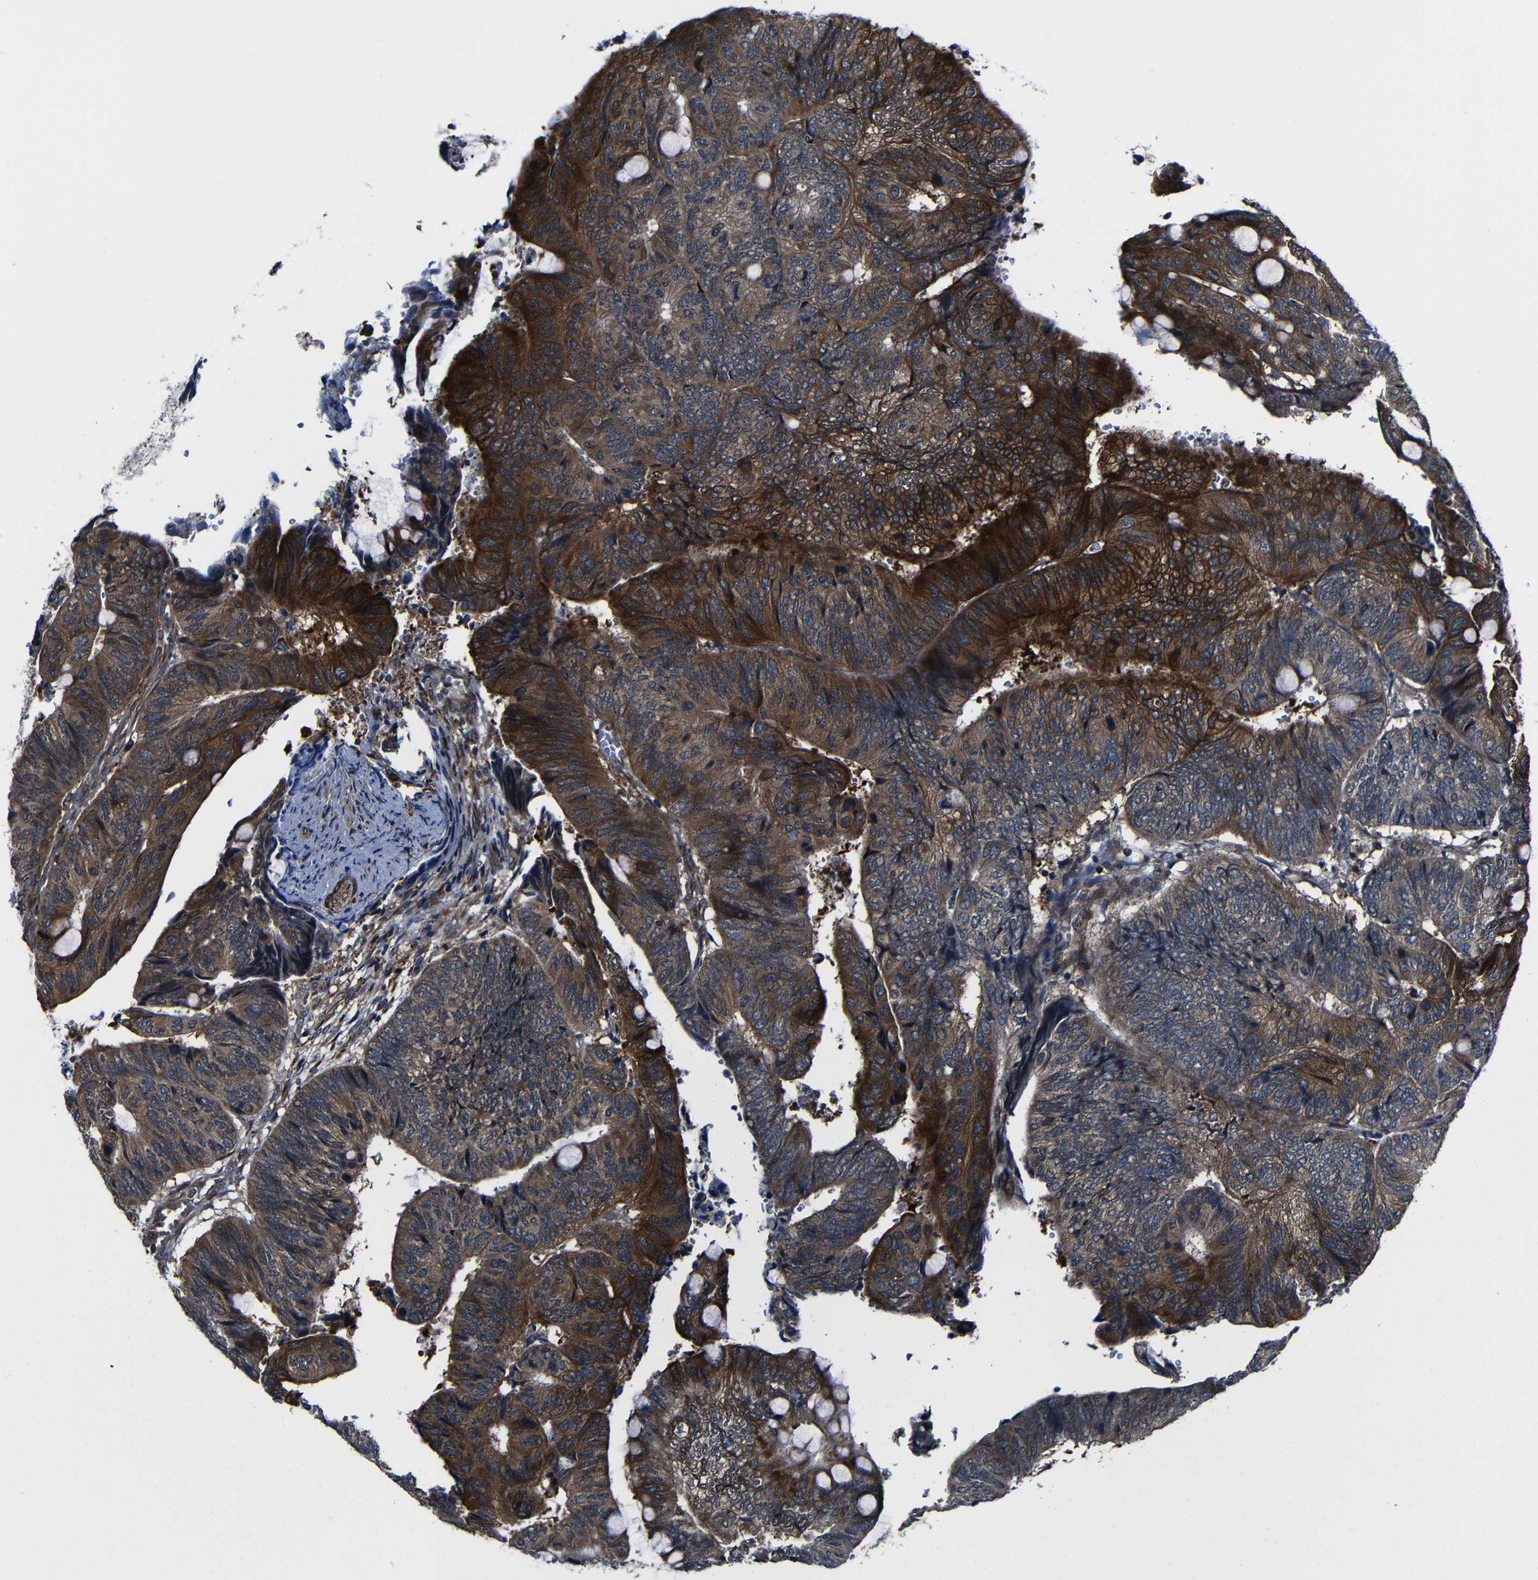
{"staining": {"intensity": "strong", "quantity": "25%-75%", "location": "cytoplasmic/membranous"}, "tissue": "colorectal cancer", "cell_type": "Tumor cells", "image_type": "cancer", "snomed": [{"axis": "morphology", "description": "Normal tissue, NOS"}, {"axis": "morphology", "description": "Adenocarcinoma, NOS"}, {"axis": "topography", "description": "Rectum"}, {"axis": "topography", "description": "Peripheral nerve tissue"}], "caption": "Protein staining reveals strong cytoplasmic/membranous positivity in approximately 25%-75% of tumor cells in adenocarcinoma (colorectal). The staining is performed using DAB brown chromogen to label protein expression. The nuclei are counter-stained blue using hematoxylin.", "gene": "KIAA0513", "patient": {"sex": "male", "age": 92}}